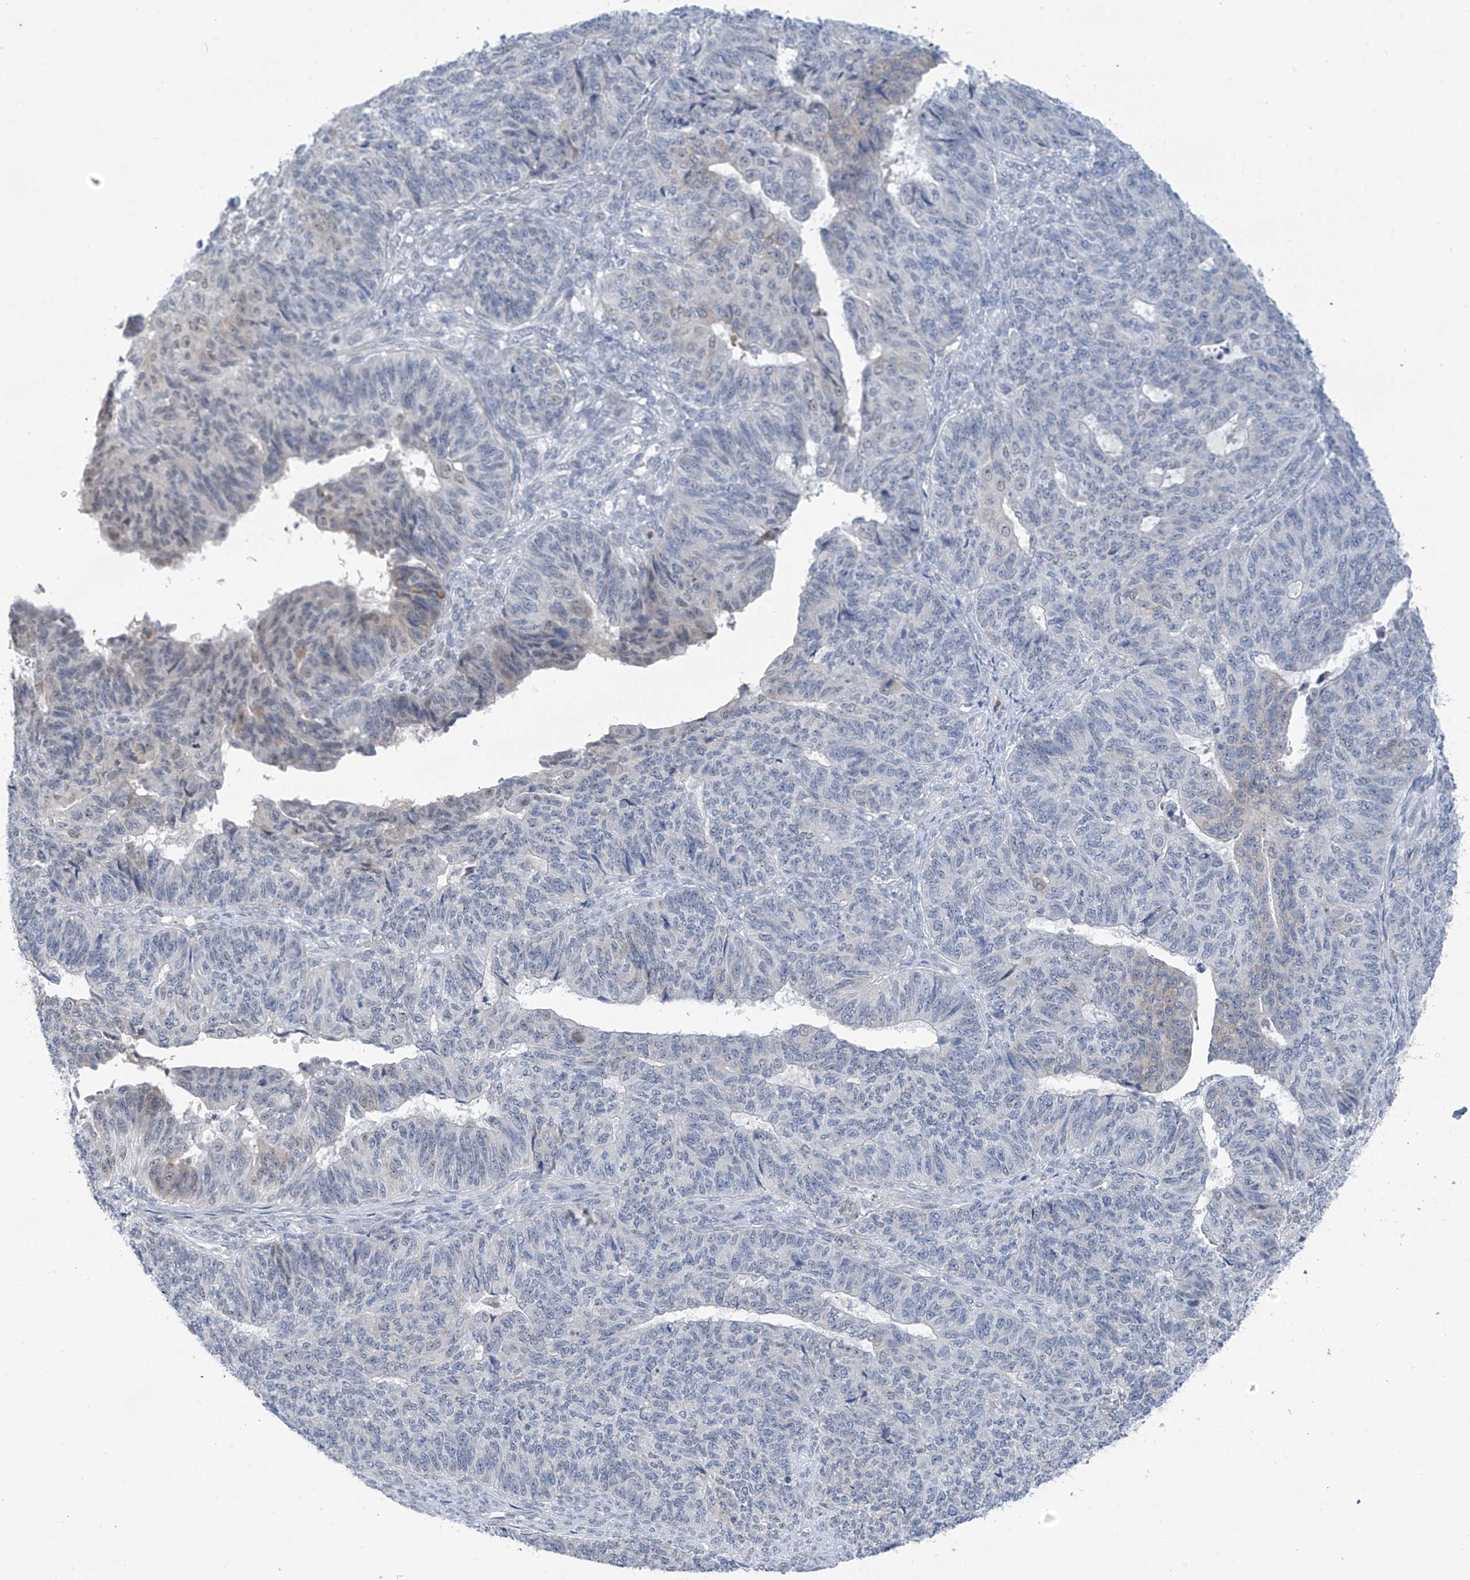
{"staining": {"intensity": "negative", "quantity": "none", "location": "none"}, "tissue": "endometrial cancer", "cell_type": "Tumor cells", "image_type": "cancer", "snomed": [{"axis": "morphology", "description": "Adenocarcinoma, NOS"}, {"axis": "topography", "description": "Endometrium"}], "caption": "Immunohistochemical staining of adenocarcinoma (endometrial) shows no significant staining in tumor cells.", "gene": "CYP4V2", "patient": {"sex": "female", "age": 32}}